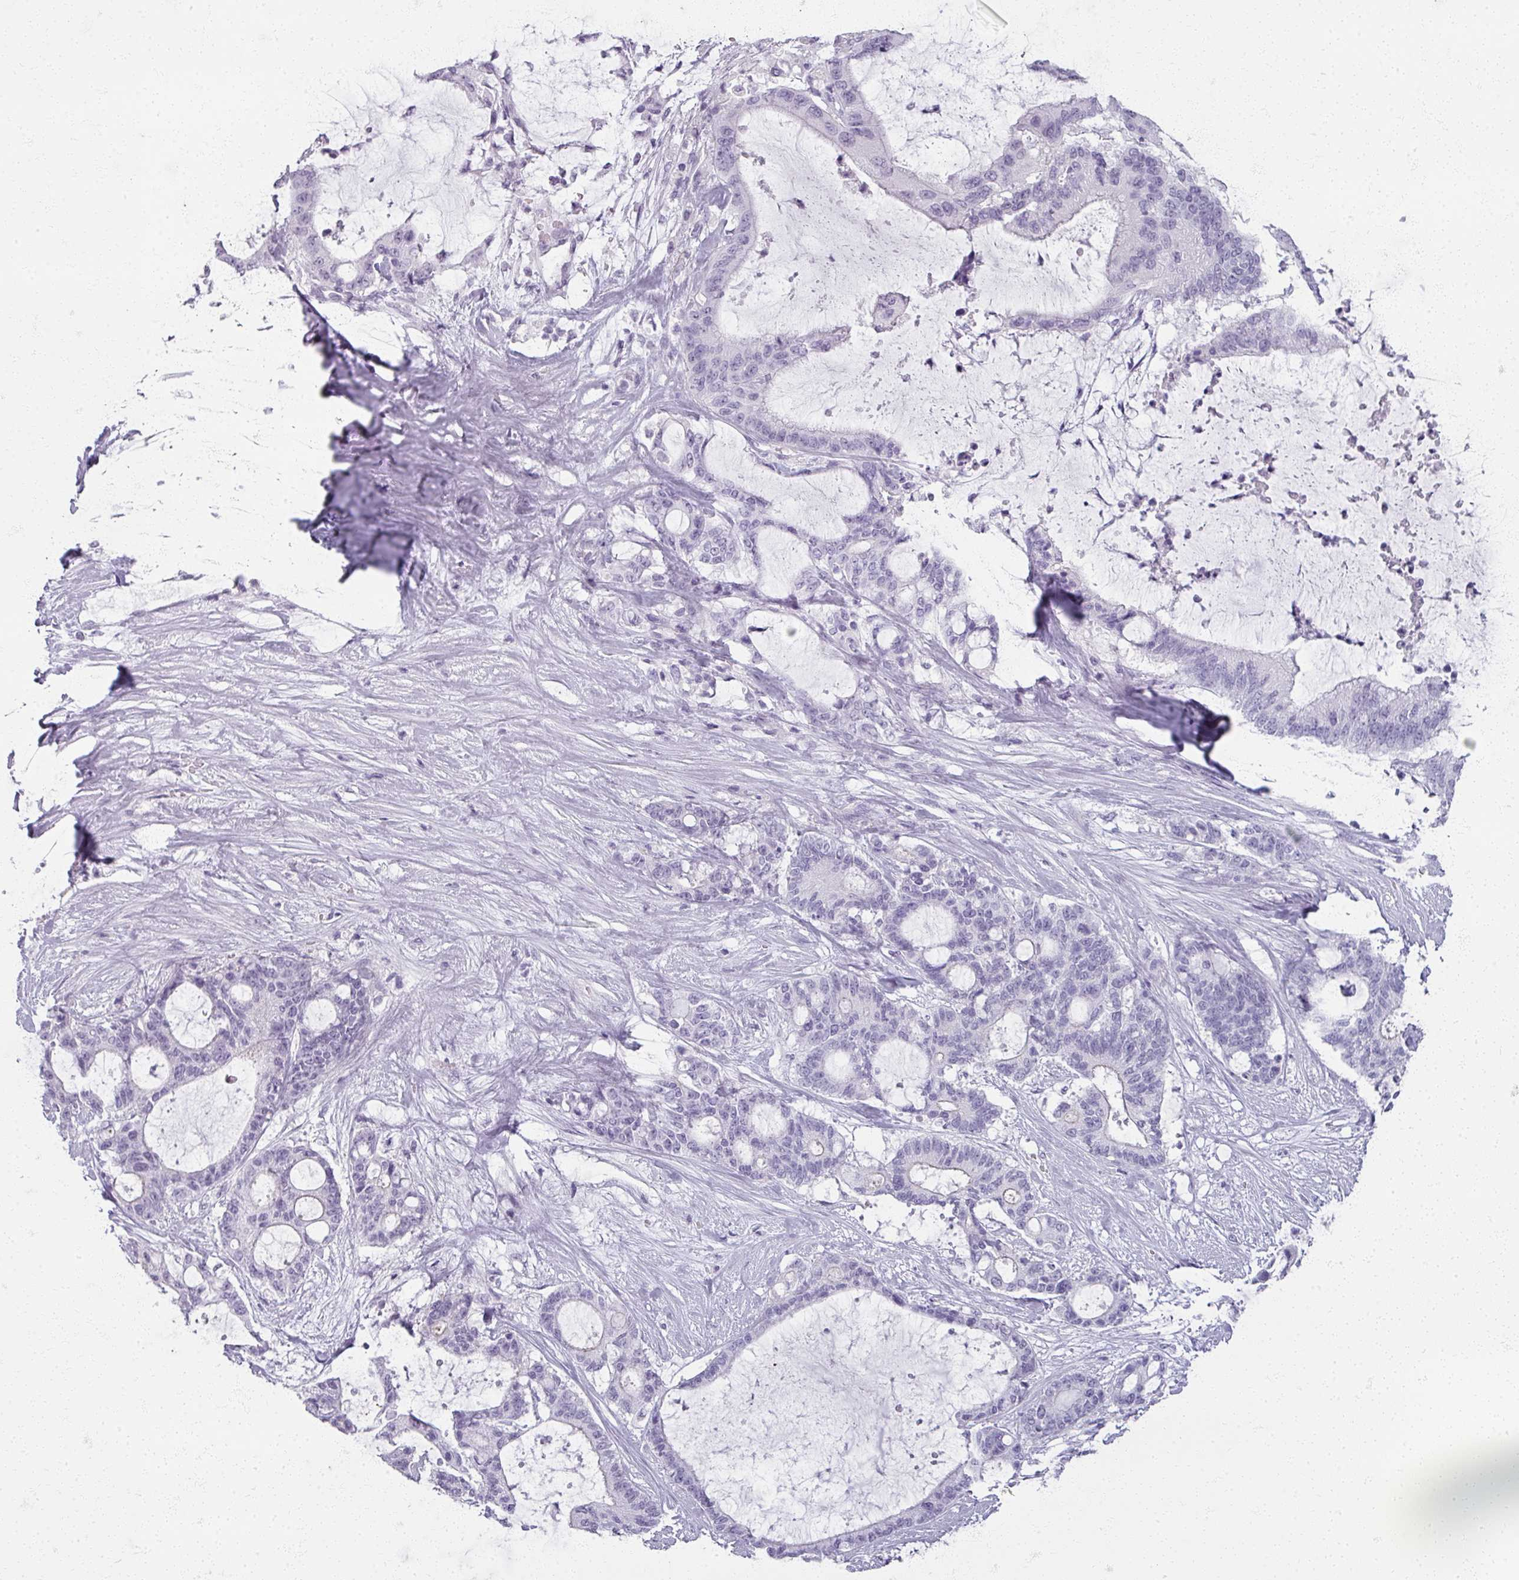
{"staining": {"intensity": "negative", "quantity": "none", "location": "none"}, "tissue": "liver cancer", "cell_type": "Tumor cells", "image_type": "cancer", "snomed": [{"axis": "morphology", "description": "Normal tissue, NOS"}, {"axis": "morphology", "description": "Cholangiocarcinoma"}, {"axis": "topography", "description": "Liver"}, {"axis": "topography", "description": "Peripheral nerve tissue"}], "caption": "Tumor cells show no significant protein expression in liver cancer (cholangiocarcinoma).", "gene": "RFPL2", "patient": {"sex": "female", "age": 73}}